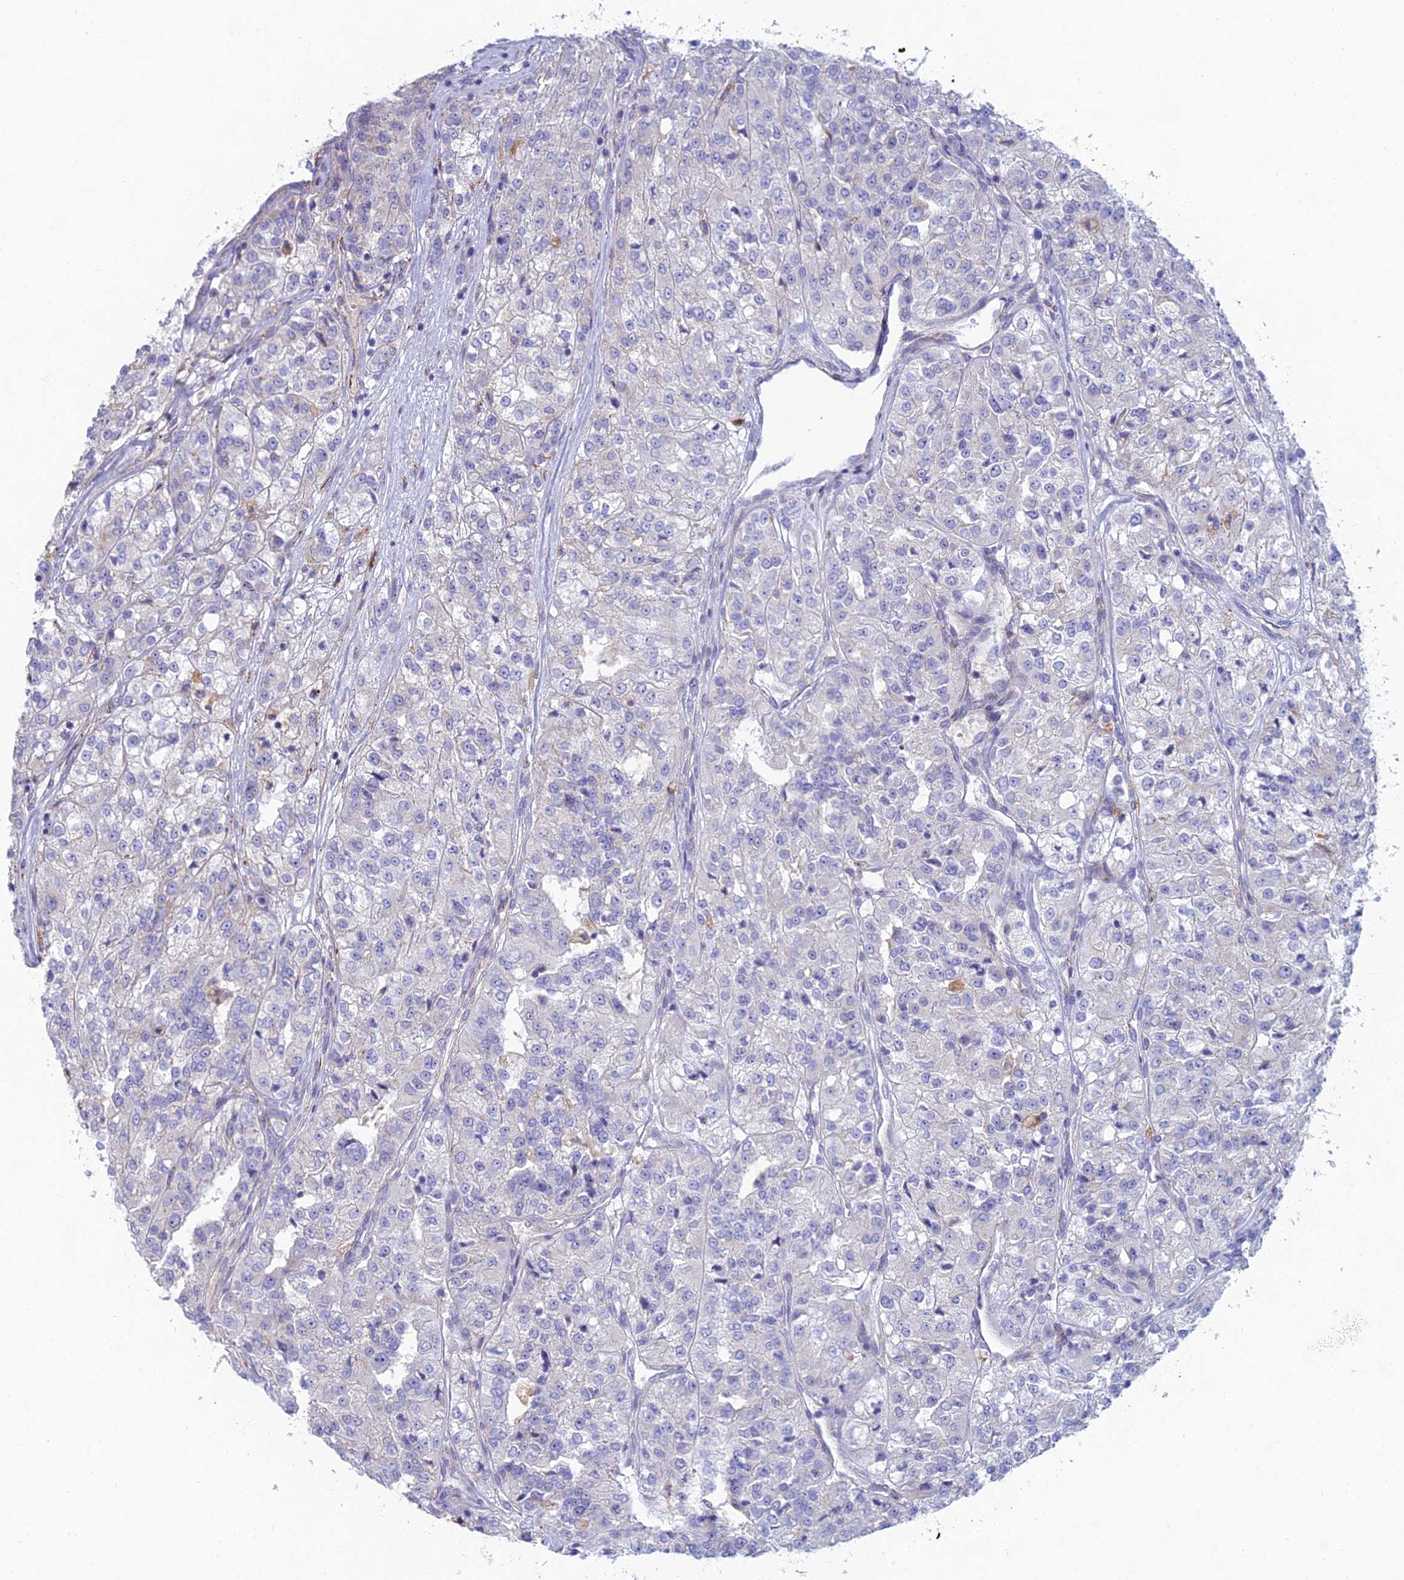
{"staining": {"intensity": "negative", "quantity": "none", "location": "none"}, "tissue": "renal cancer", "cell_type": "Tumor cells", "image_type": "cancer", "snomed": [{"axis": "morphology", "description": "Adenocarcinoma, NOS"}, {"axis": "topography", "description": "Kidney"}], "caption": "This is an immunohistochemistry histopathology image of adenocarcinoma (renal). There is no expression in tumor cells.", "gene": "FERD3L", "patient": {"sex": "female", "age": 63}}